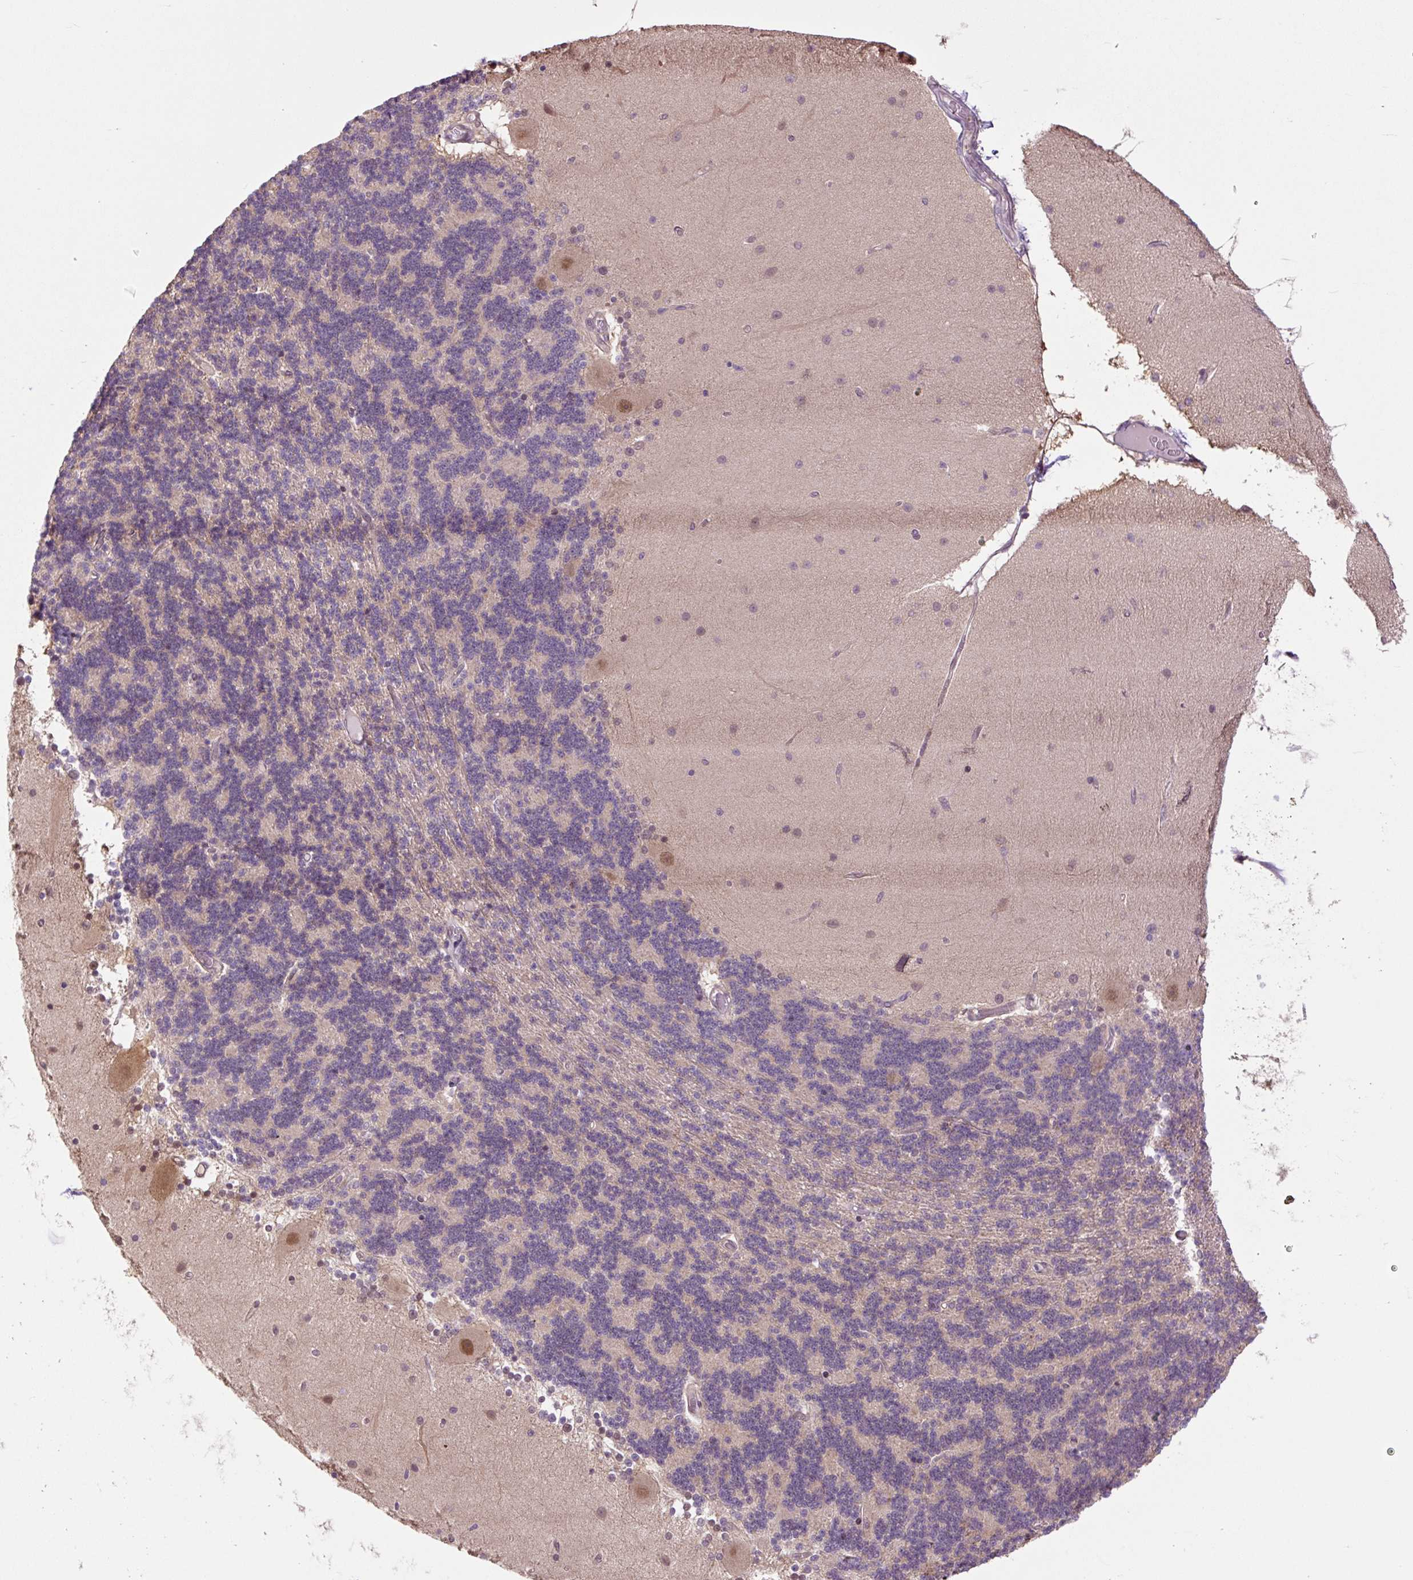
{"staining": {"intensity": "negative", "quantity": "none", "location": "none"}, "tissue": "cerebellum", "cell_type": "Cells in granular layer", "image_type": "normal", "snomed": [{"axis": "morphology", "description": "Normal tissue, NOS"}, {"axis": "topography", "description": "Cerebellum"}], "caption": "A photomicrograph of cerebellum stained for a protein demonstrates no brown staining in cells in granular layer. (Immunohistochemistry (ihc), brightfield microscopy, high magnification).", "gene": "TPT1", "patient": {"sex": "female", "age": 54}}